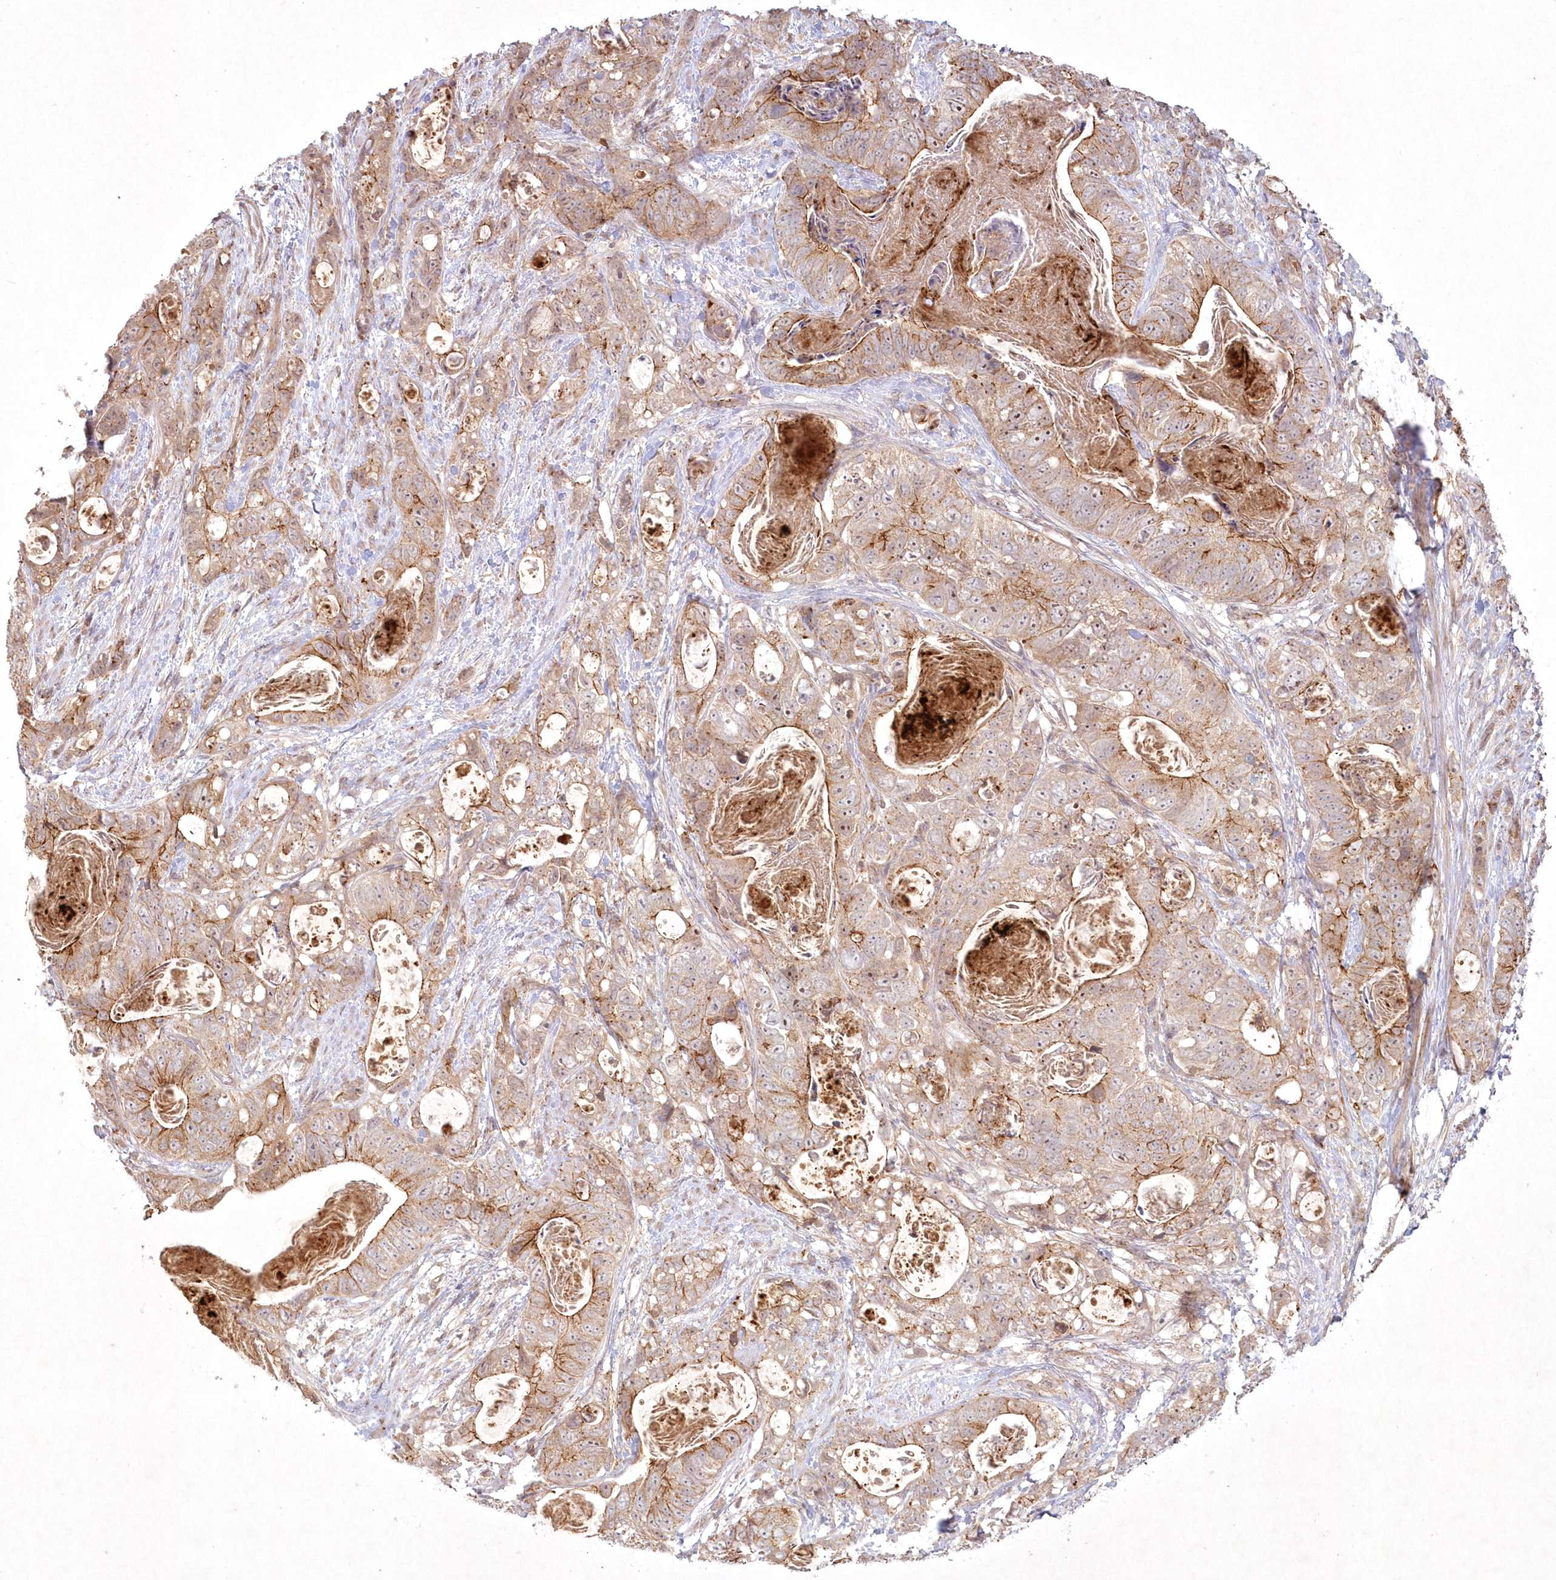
{"staining": {"intensity": "moderate", "quantity": "25%-75%", "location": "cytoplasmic/membranous,nuclear"}, "tissue": "stomach cancer", "cell_type": "Tumor cells", "image_type": "cancer", "snomed": [{"axis": "morphology", "description": "Normal tissue, NOS"}, {"axis": "morphology", "description": "Adenocarcinoma, NOS"}, {"axis": "topography", "description": "Stomach"}], "caption": "This micrograph exhibits immunohistochemistry (IHC) staining of stomach cancer, with medium moderate cytoplasmic/membranous and nuclear expression in approximately 25%-75% of tumor cells.", "gene": "TOGARAM2", "patient": {"sex": "female", "age": 89}}